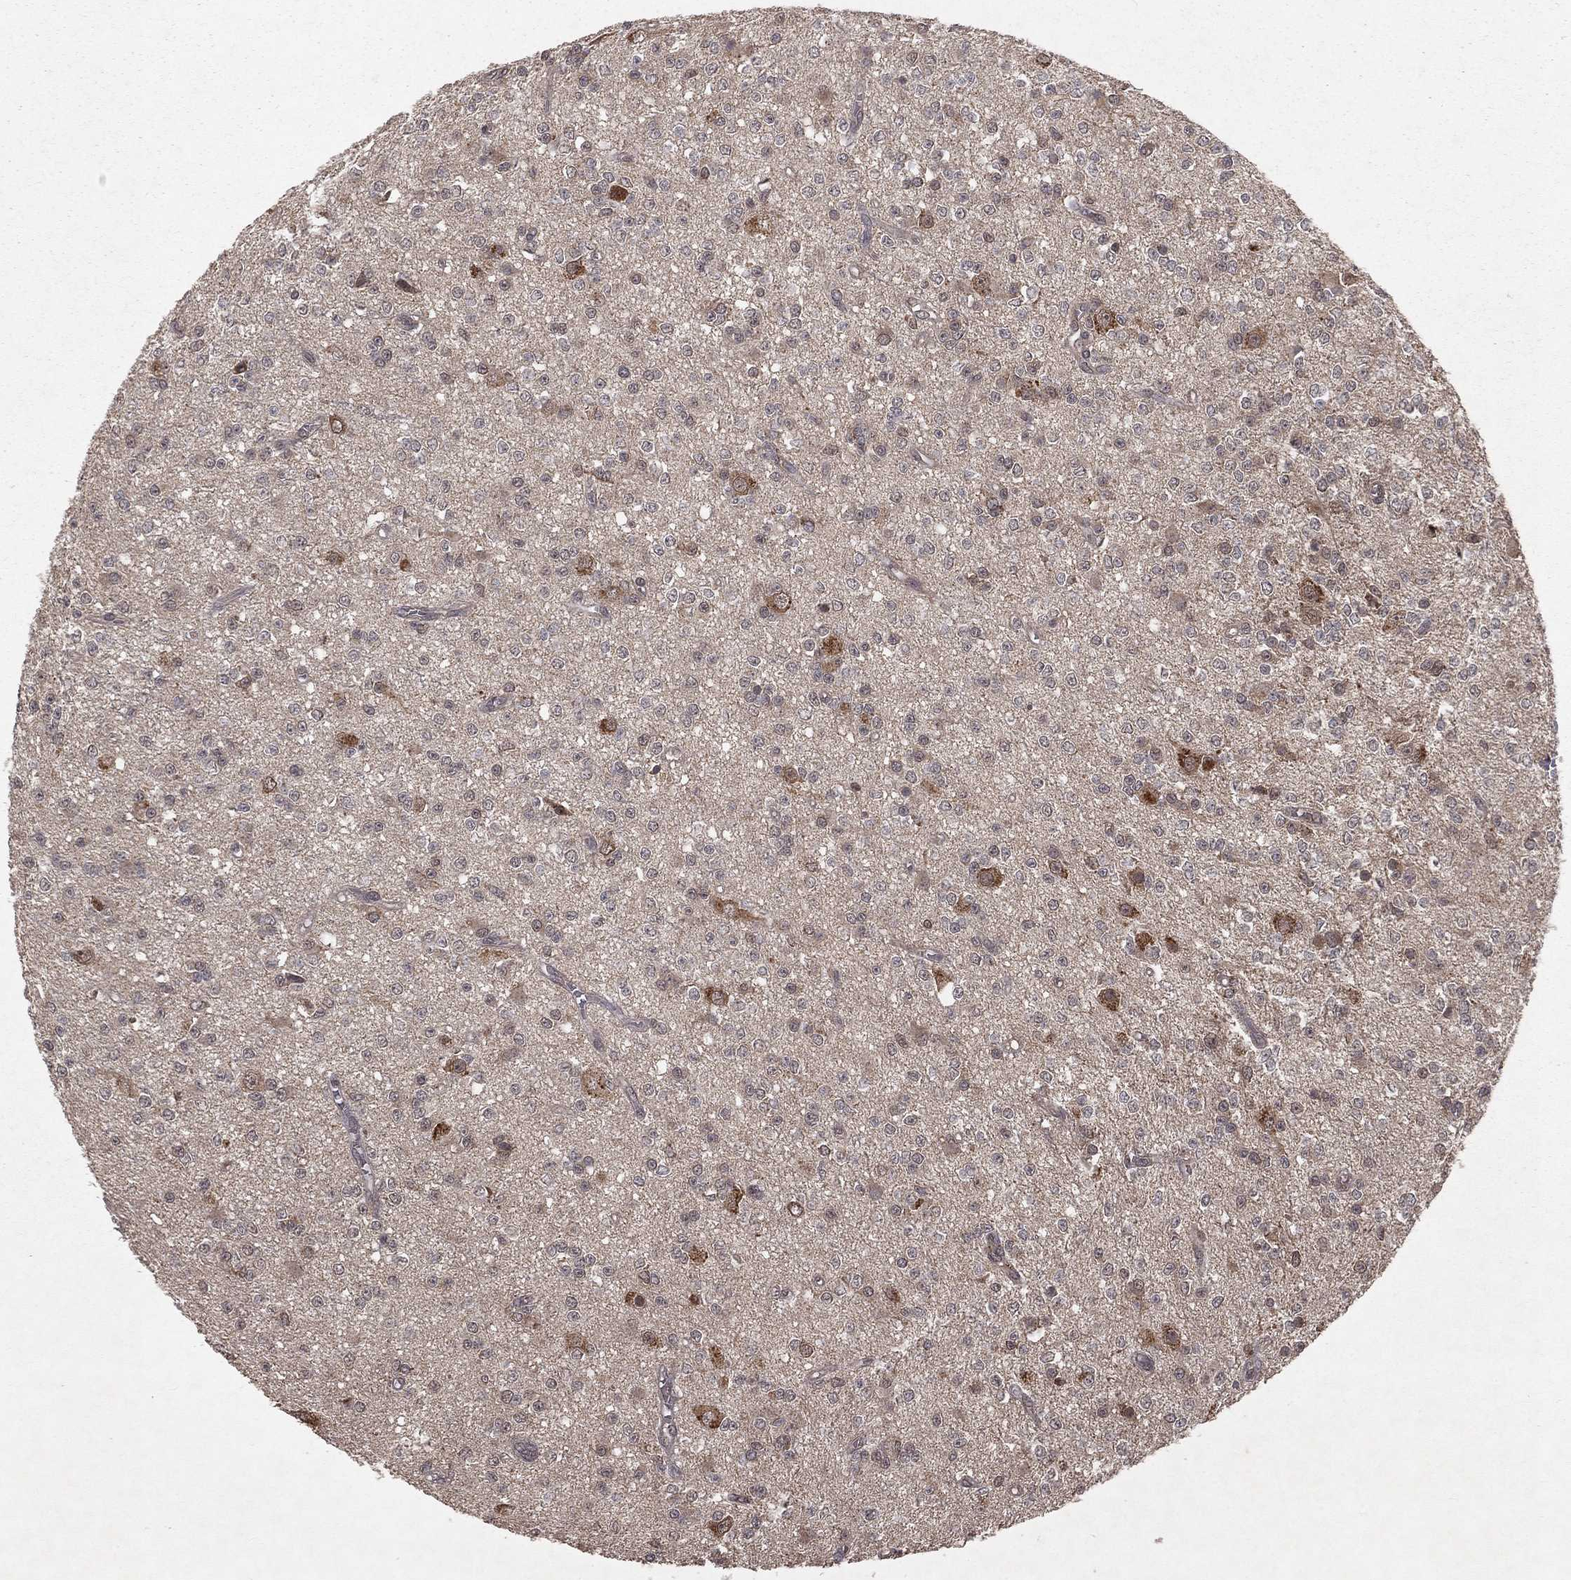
{"staining": {"intensity": "weak", "quantity": "<25%", "location": "cytoplasmic/membranous"}, "tissue": "glioma", "cell_type": "Tumor cells", "image_type": "cancer", "snomed": [{"axis": "morphology", "description": "Glioma, malignant, Low grade"}, {"axis": "topography", "description": "Brain"}], "caption": "Histopathology image shows no protein positivity in tumor cells of glioma tissue.", "gene": "ZDHHC15", "patient": {"sex": "female", "age": 45}}